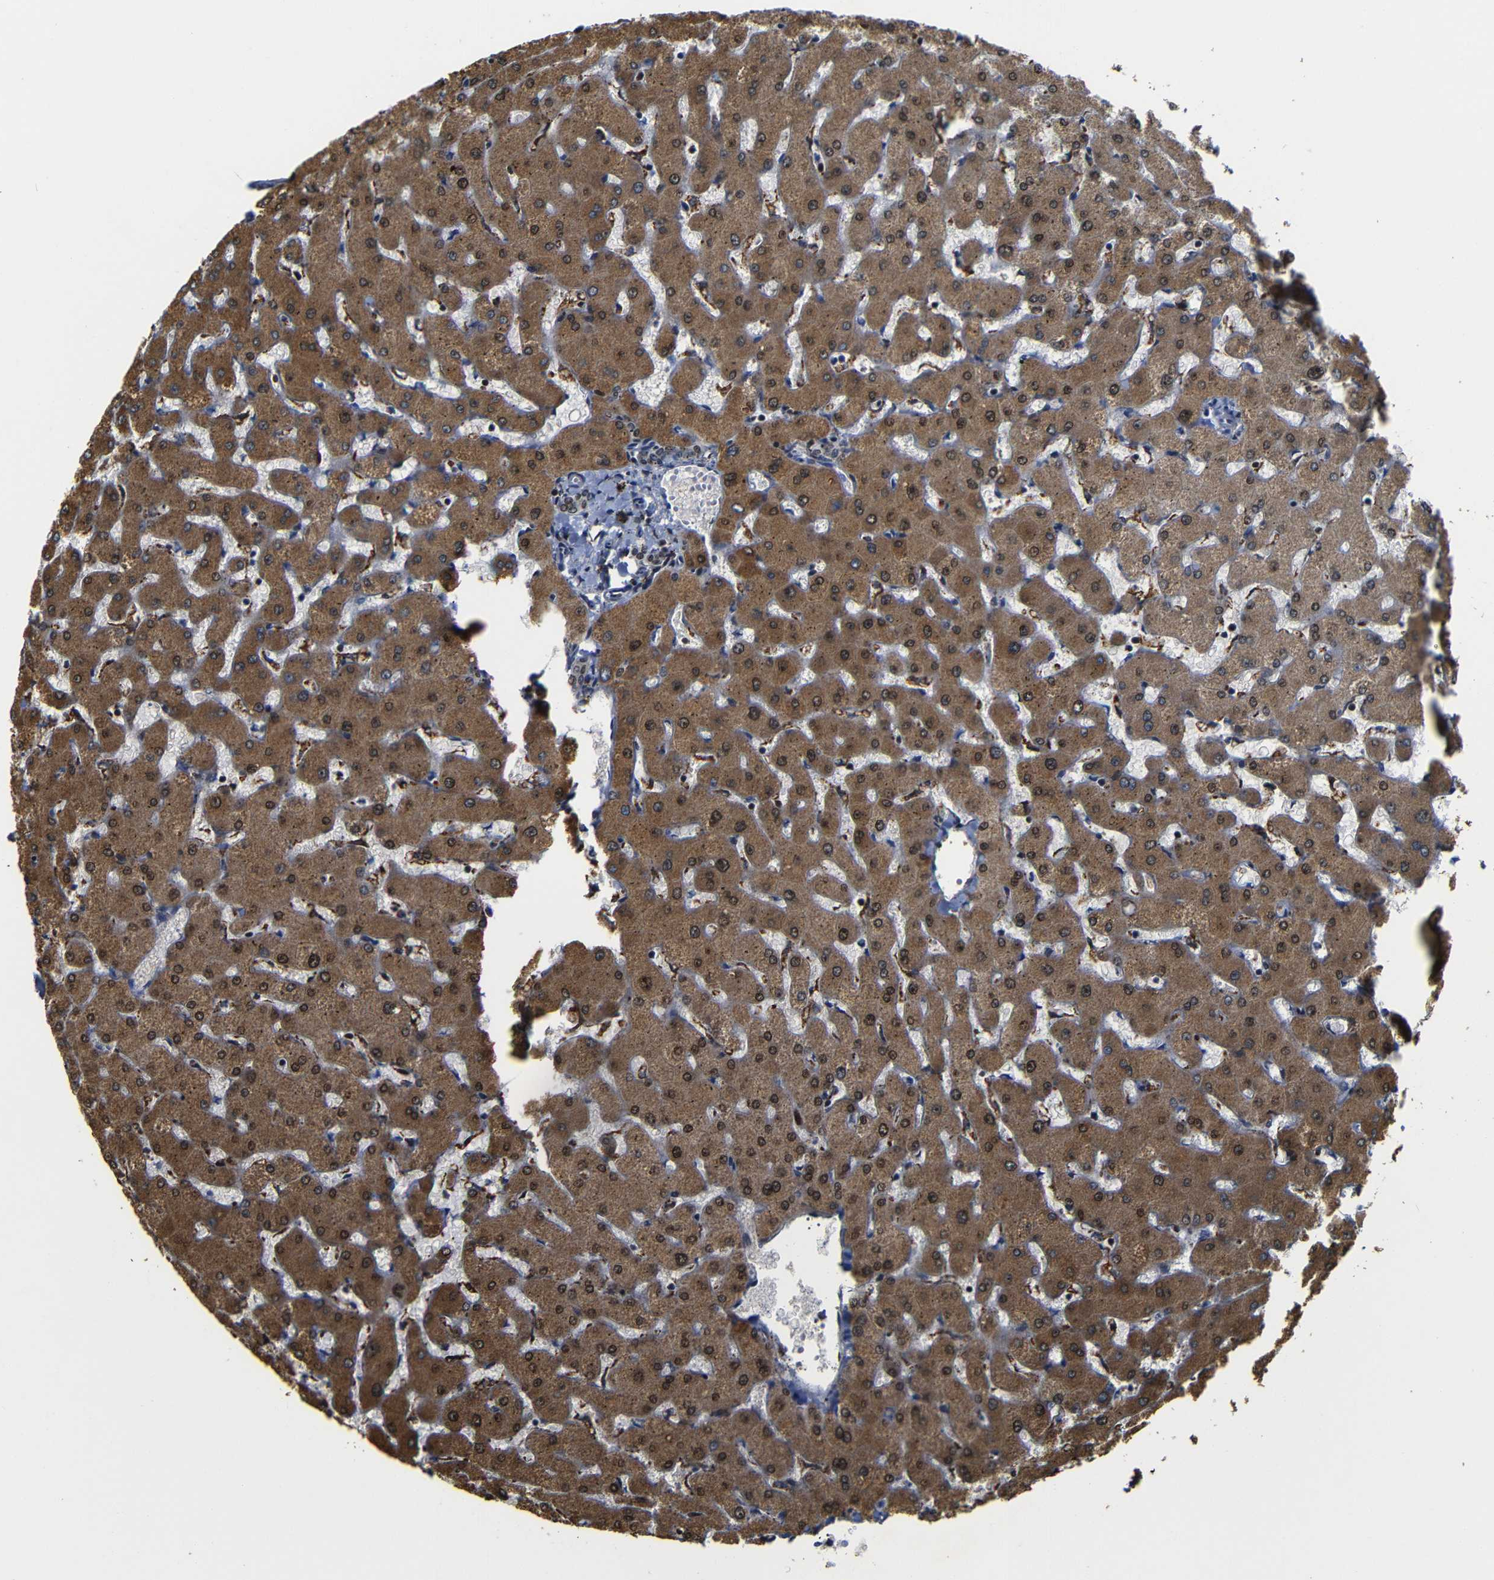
{"staining": {"intensity": "weak", "quantity": "25%-75%", "location": "nuclear"}, "tissue": "liver", "cell_type": "Cholangiocytes", "image_type": "normal", "snomed": [{"axis": "morphology", "description": "Normal tissue, NOS"}, {"axis": "topography", "description": "Liver"}], "caption": "A low amount of weak nuclear positivity is seen in approximately 25%-75% of cholangiocytes in benign liver.", "gene": "MYC", "patient": {"sex": "female", "age": 63}}